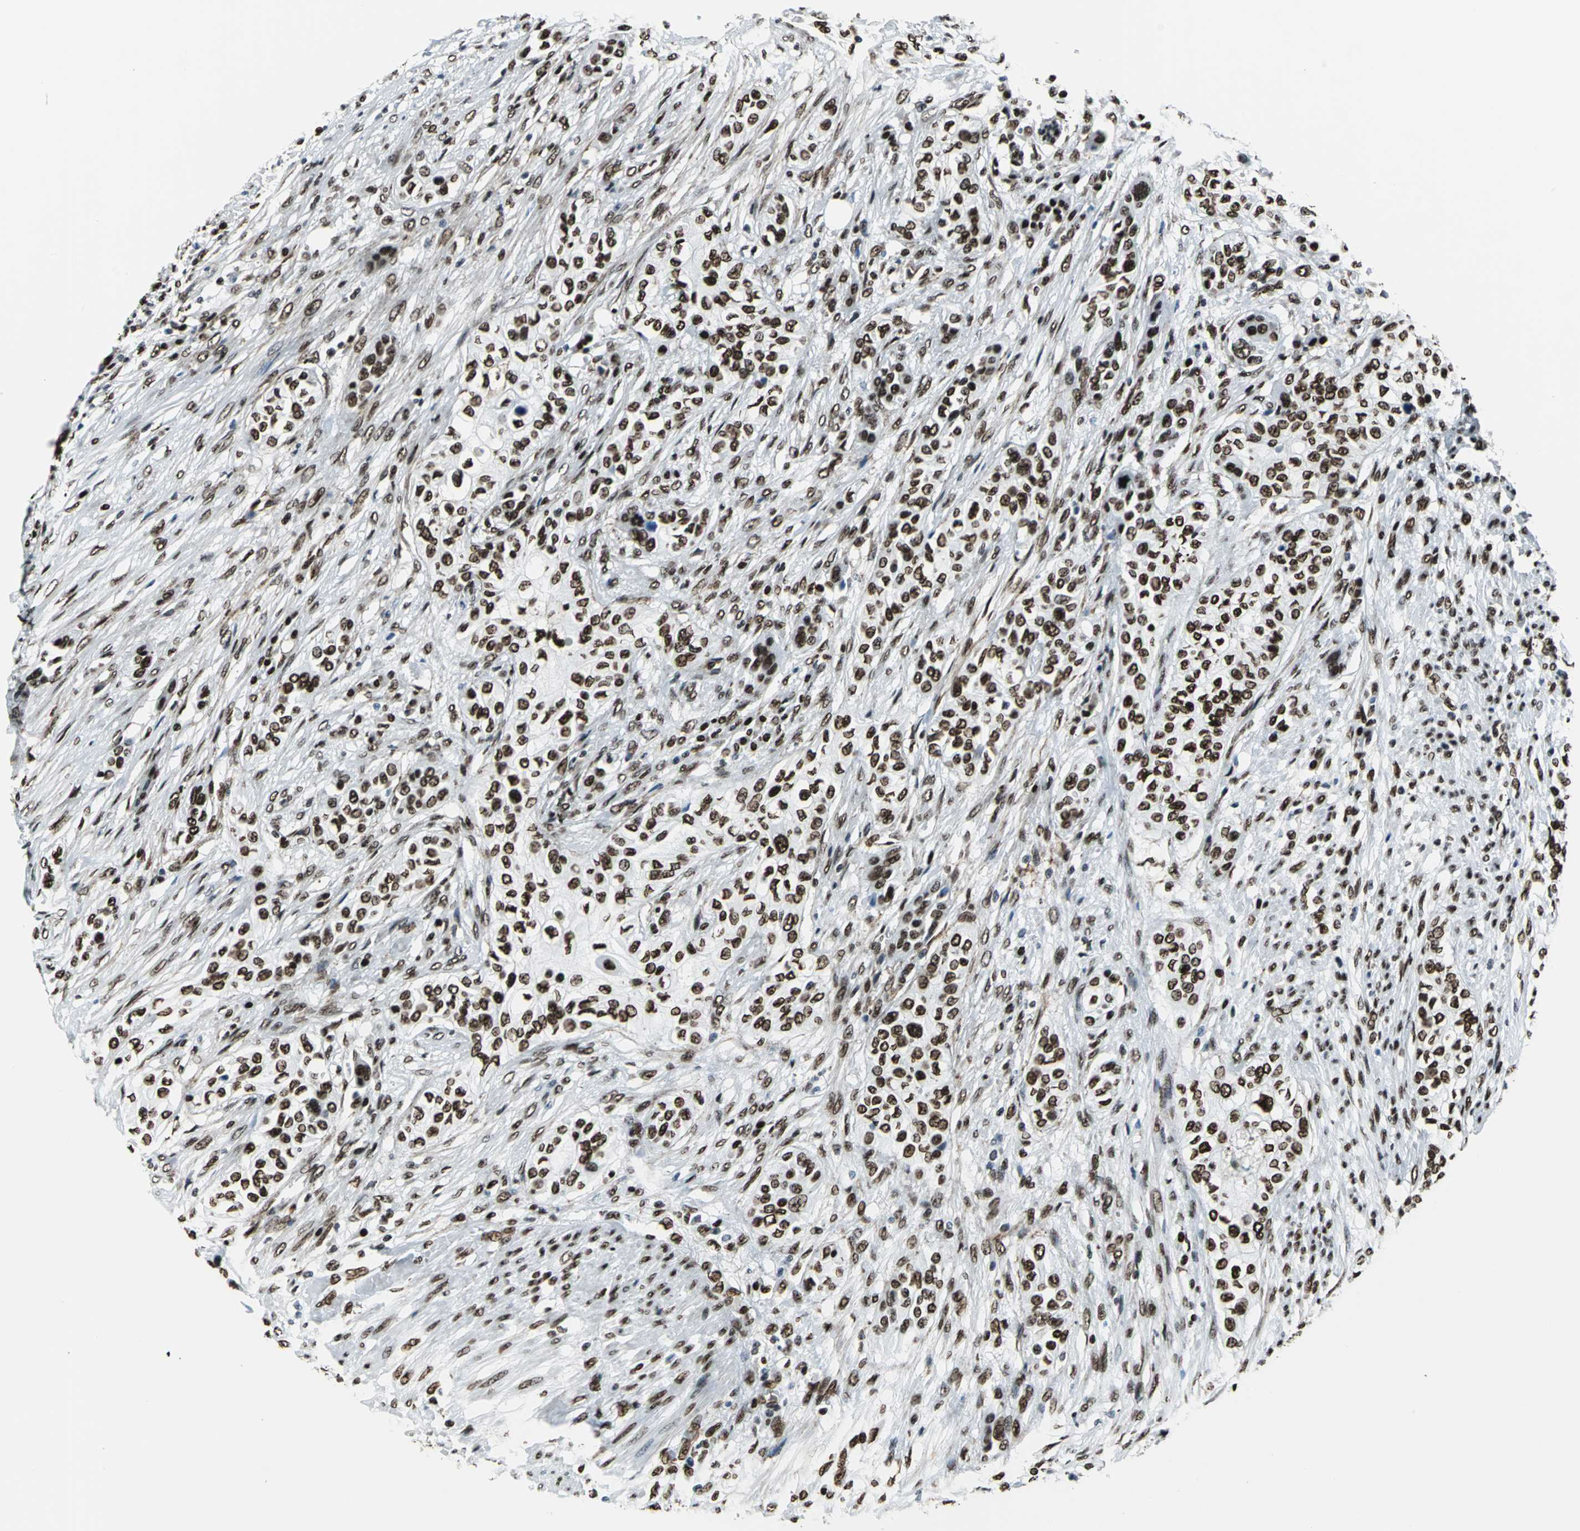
{"staining": {"intensity": "strong", "quantity": ">75%", "location": "nuclear"}, "tissue": "urothelial cancer", "cell_type": "Tumor cells", "image_type": "cancer", "snomed": [{"axis": "morphology", "description": "Urothelial carcinoma, High grade"}, {"axis": "topography", "description": "Urinary bladder"}], "caption": "This photomicrograph exhibits immunohistochemistry (IHC) staining of human urothelial cancer, with high strong nuclear expression in about >75% of tumor cells.", "gene": "APEX1", "patient": {"sex": "male", "age": 74}}